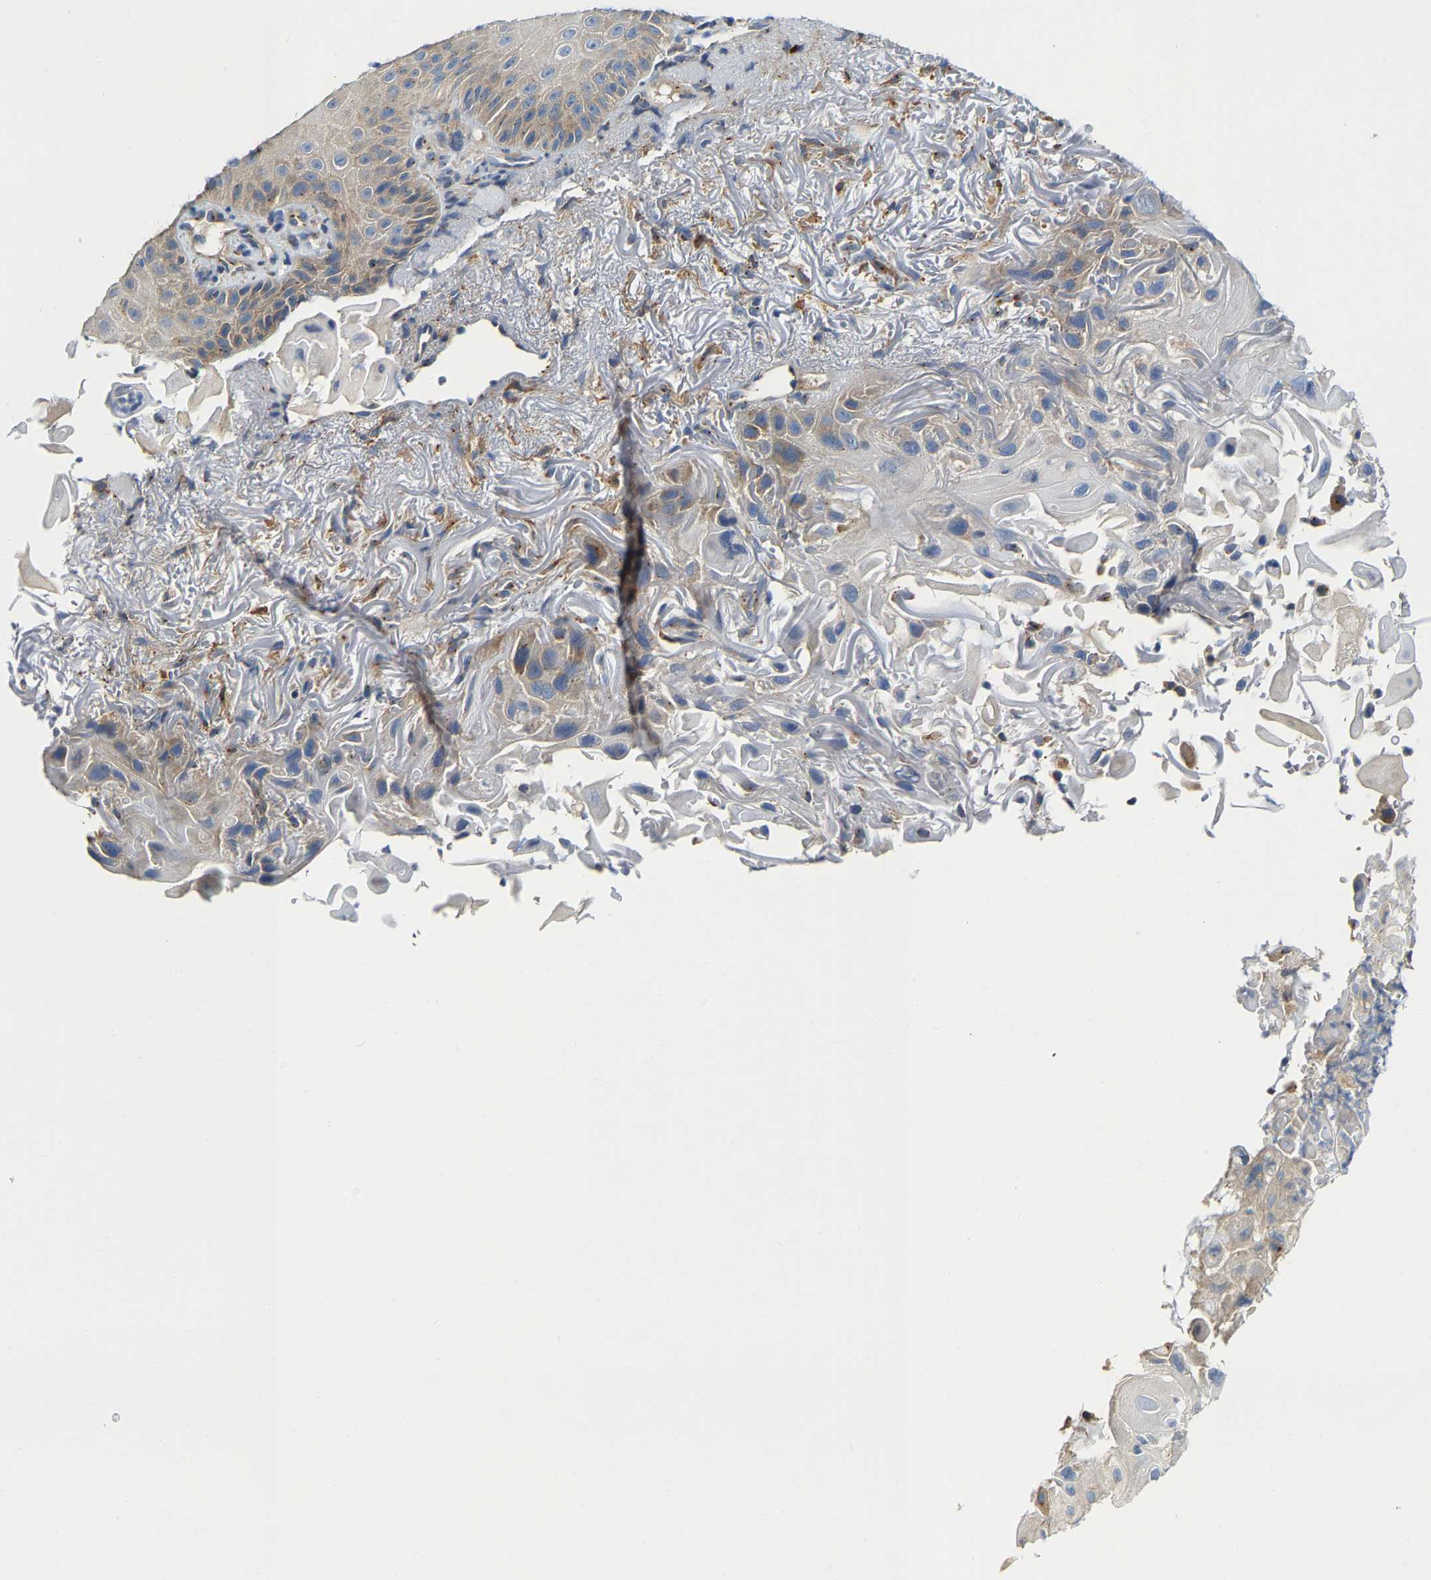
{"staining": {"intensity": "moderate", "quantity": "25%-75%", "location": "cytoplasmic/membranous"}, "tissue": "skin cancer", "cell_type": "Tumor cells", "image_type": "cancer", "snomed": [{"axis": "morphology", "description": "Squamous cell carcinoma, NOS"}, {"axis": "topography", "description": "Skin"}], "caption": "Moderate cytoplasmic/membranous positivity for a protein is appreciated in approximately 25%-75% of tumor cells of skin squamous cell carcinoma using IHC.", "gene": "PCNT", "patient": {"sex": "female", "age": 77}}